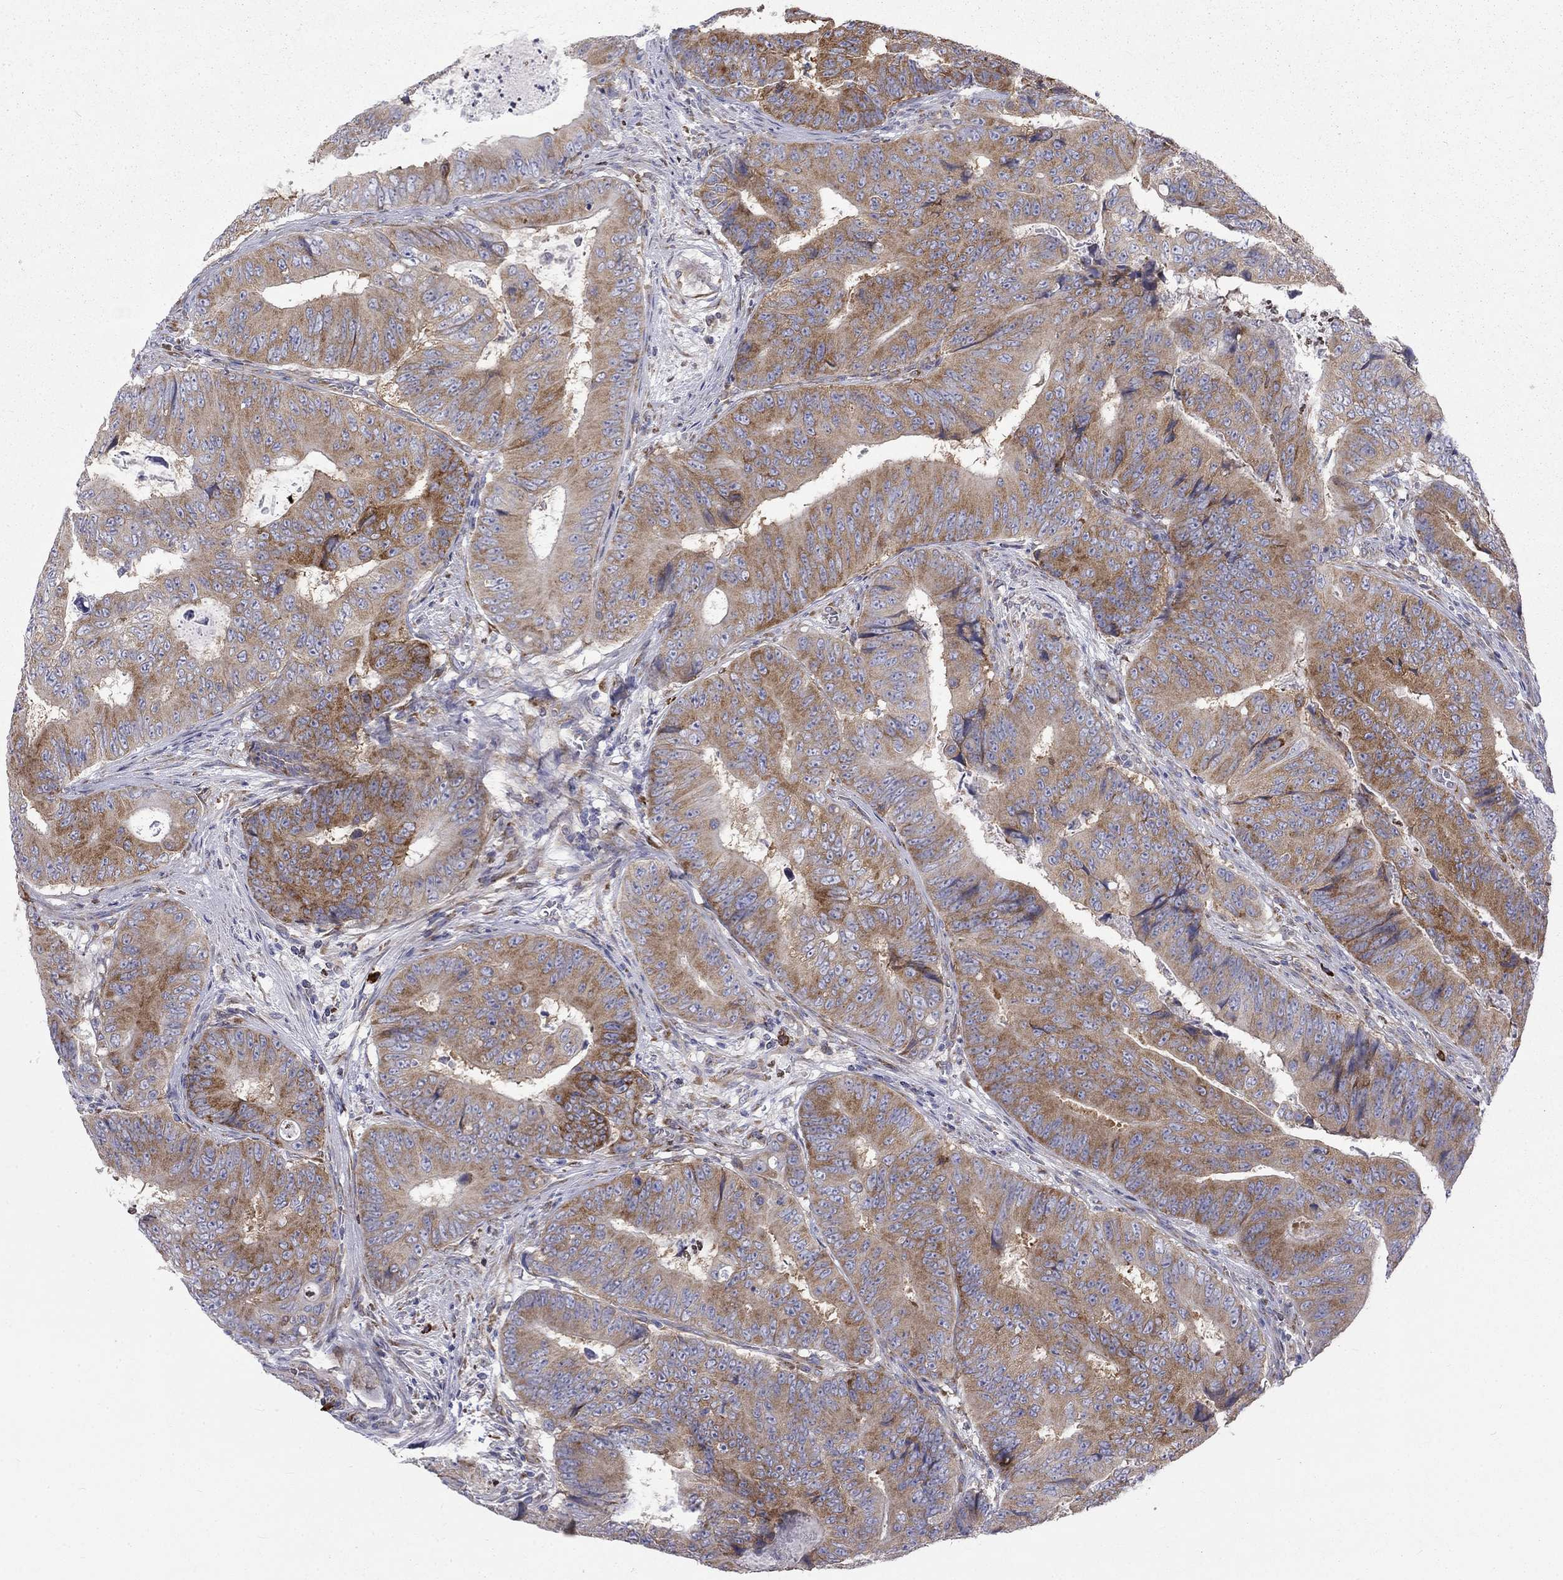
{"staining": {"intensity": "strong", "quantity": "25%-75%", "location": "cytoplasmic/membranous"}, "tissue": "colorectal cancer", "cell_type": "Tumor cells", "image_type": "cancer", "snomed": [{"axis": "morphology", "description": "Adenocarcinoma, NOS"}, {"axis": "topography", "description": "Colon"}], "caption": "DAB immunohistochemical staining of human colorectal adenocarcinoma exhibits strong cytoplasmic/membranous protein staining in about 25%-75% of tumor cells.", "gene": "PABPC4", "patient": {"sex": "female", "age": 48}}